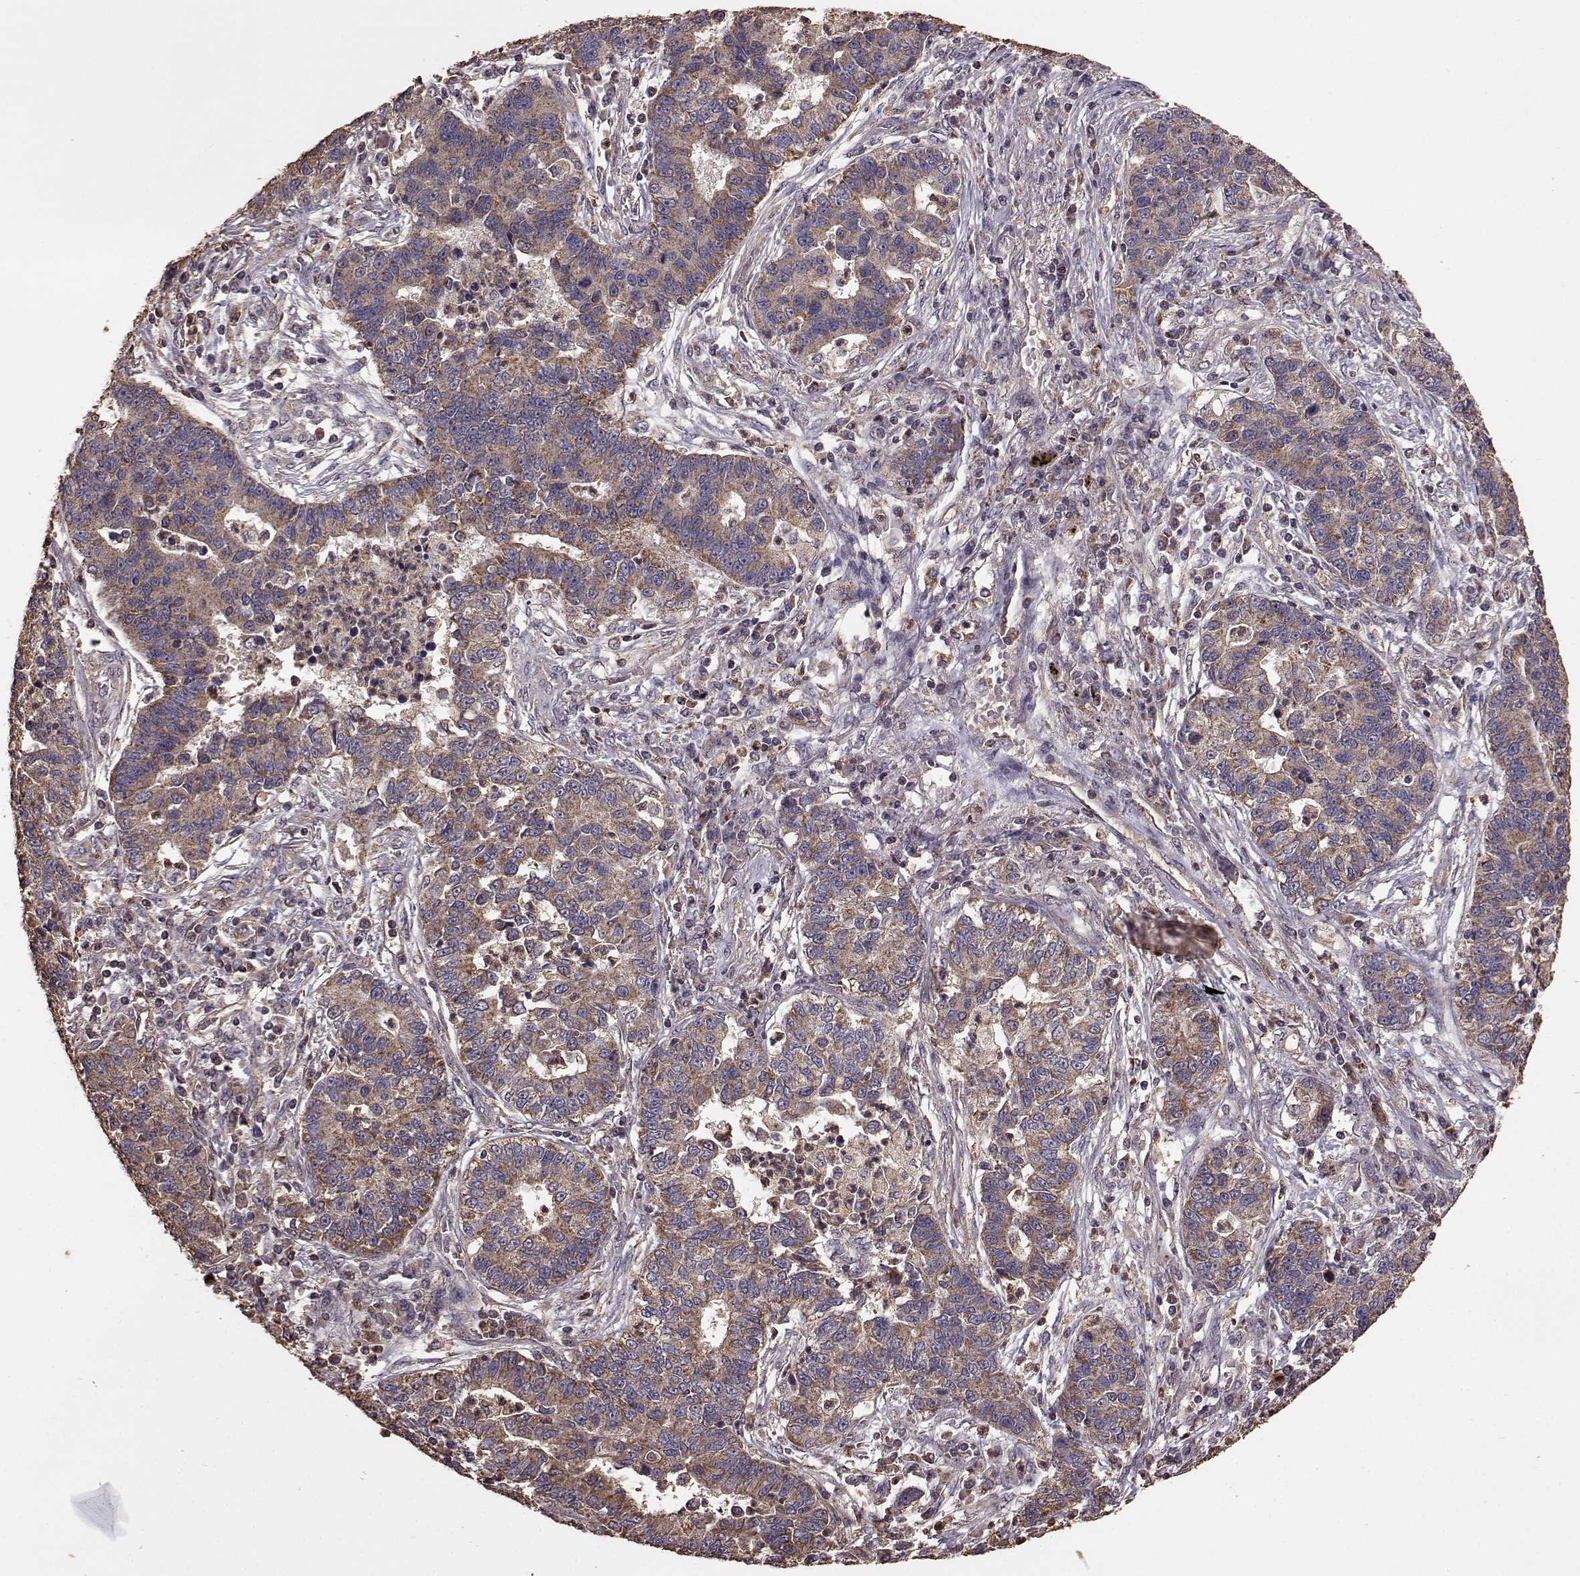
{"staining": {"intensity": "moderate", "quantity": ">75%", "location": "cytoplasmic/membranous"}, "tissue": "lung cancer", "cell_type": "Tumor cells", "image_type": "cancer", "snomed": [{"axis": "morphology", "description": "Adenocarcinoma, NOS"}, {"axis": "topography", "description": "Lung"}], "caption": "Tumor cells exhibit medium levels of moderate cytoplasmic/membranous expression in about >75% of cells in lung cancer.", "gene": "PTGES2", "patient": {"sex": "female", "age": 57}}